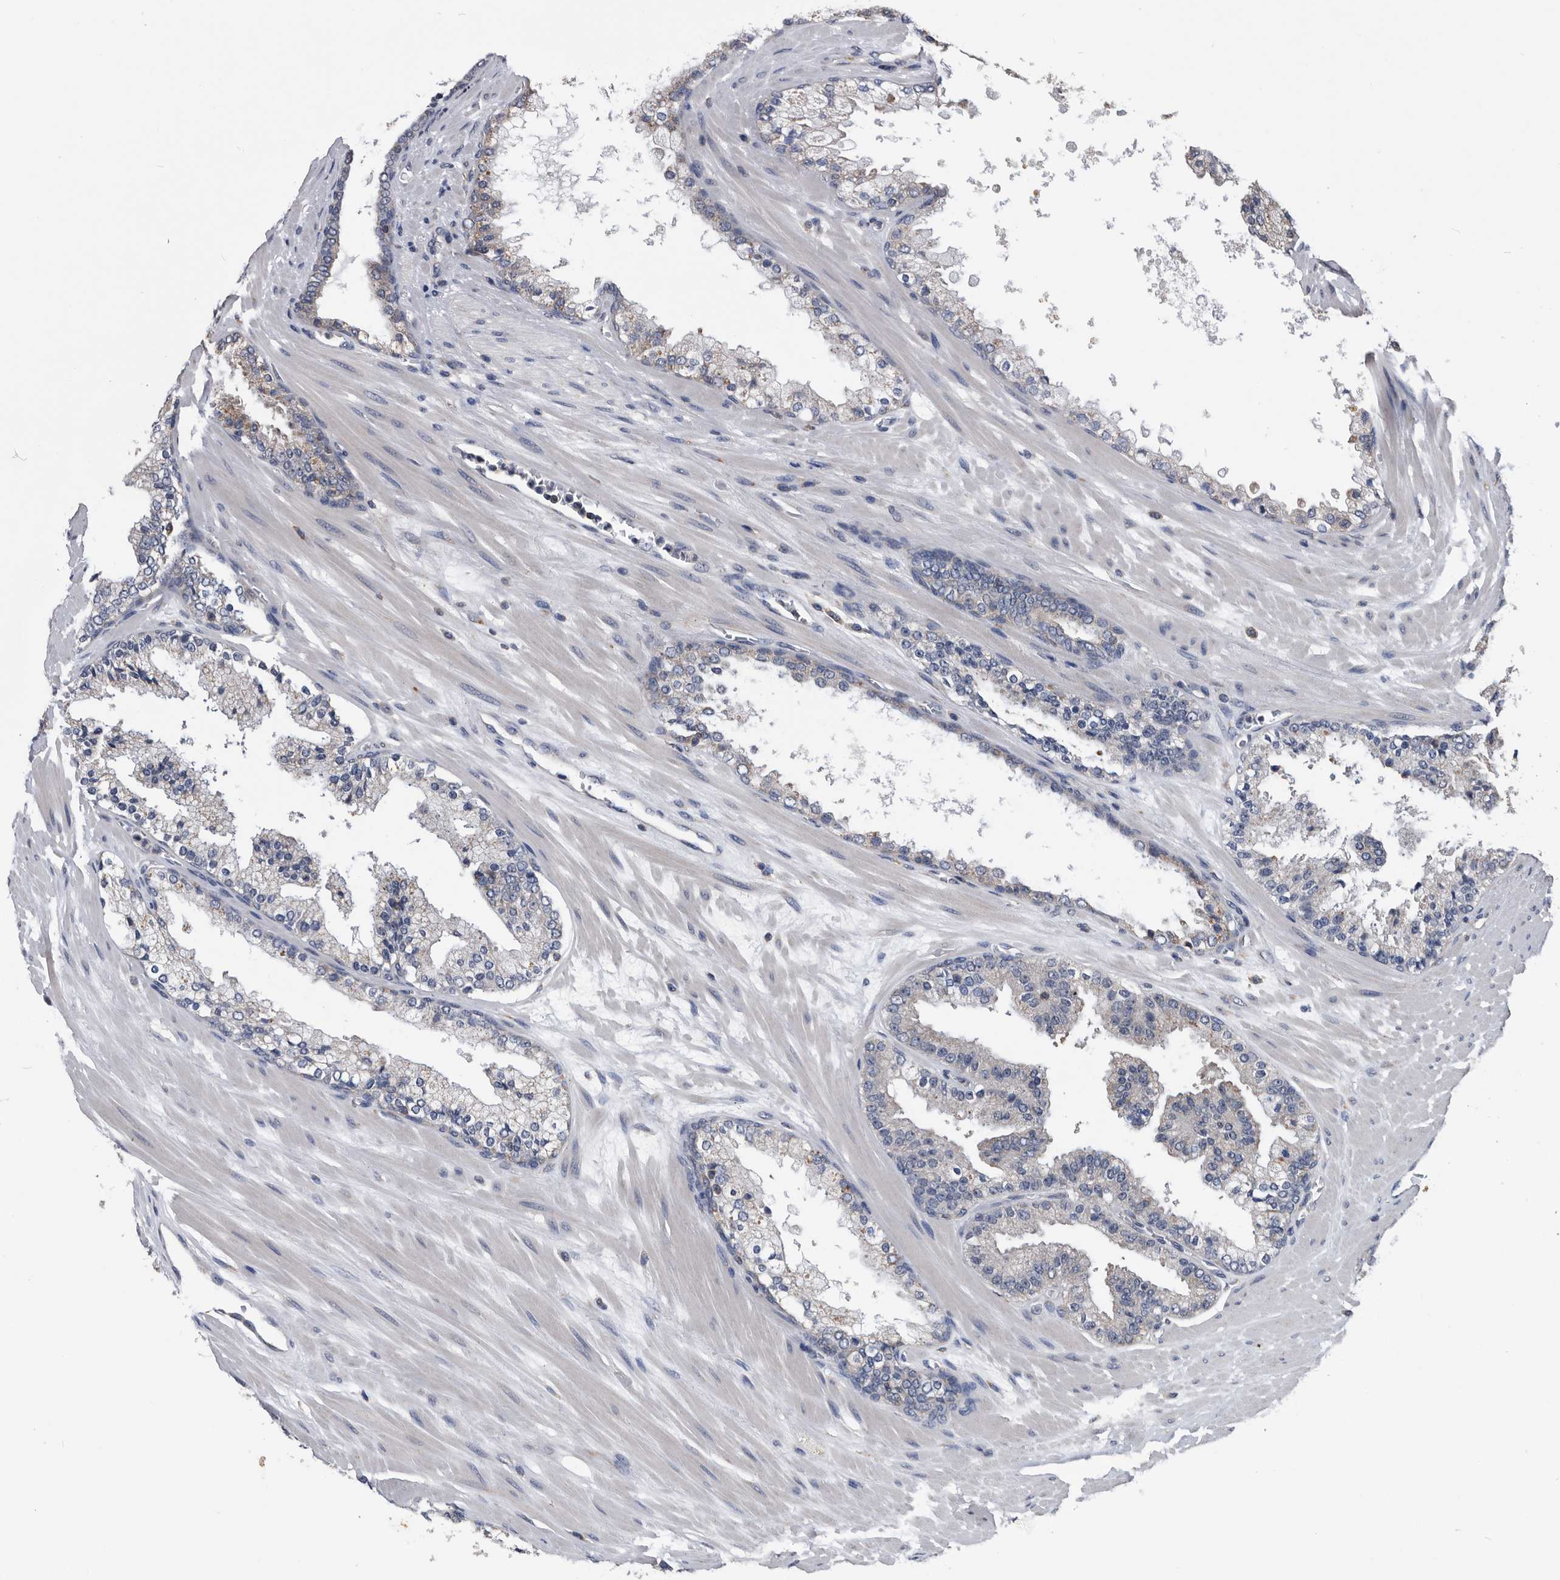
{"staining": {"intensity": "negative", "quantity": "none", "location": "none"}, "tissue": "prostate cancer", "cell_type": "Tumor cells", "image_type": "cancer", "snomed": [{"axis": "morphology", "description": "Adenocarcinoma, High grade"}, {"axis": "topography", "description": "Prostate"}], "caption": "This photomicrograph is of prostate cancer (adenocarcinoma (high-grade)) stained with immunohistochemistry (IHC) to label a protein in brown with the nuclei are counter-stained blue. There is no expression in tumor cells.", "gene": "NRBP1", "patient": {"sex": "male", "age": 65}}